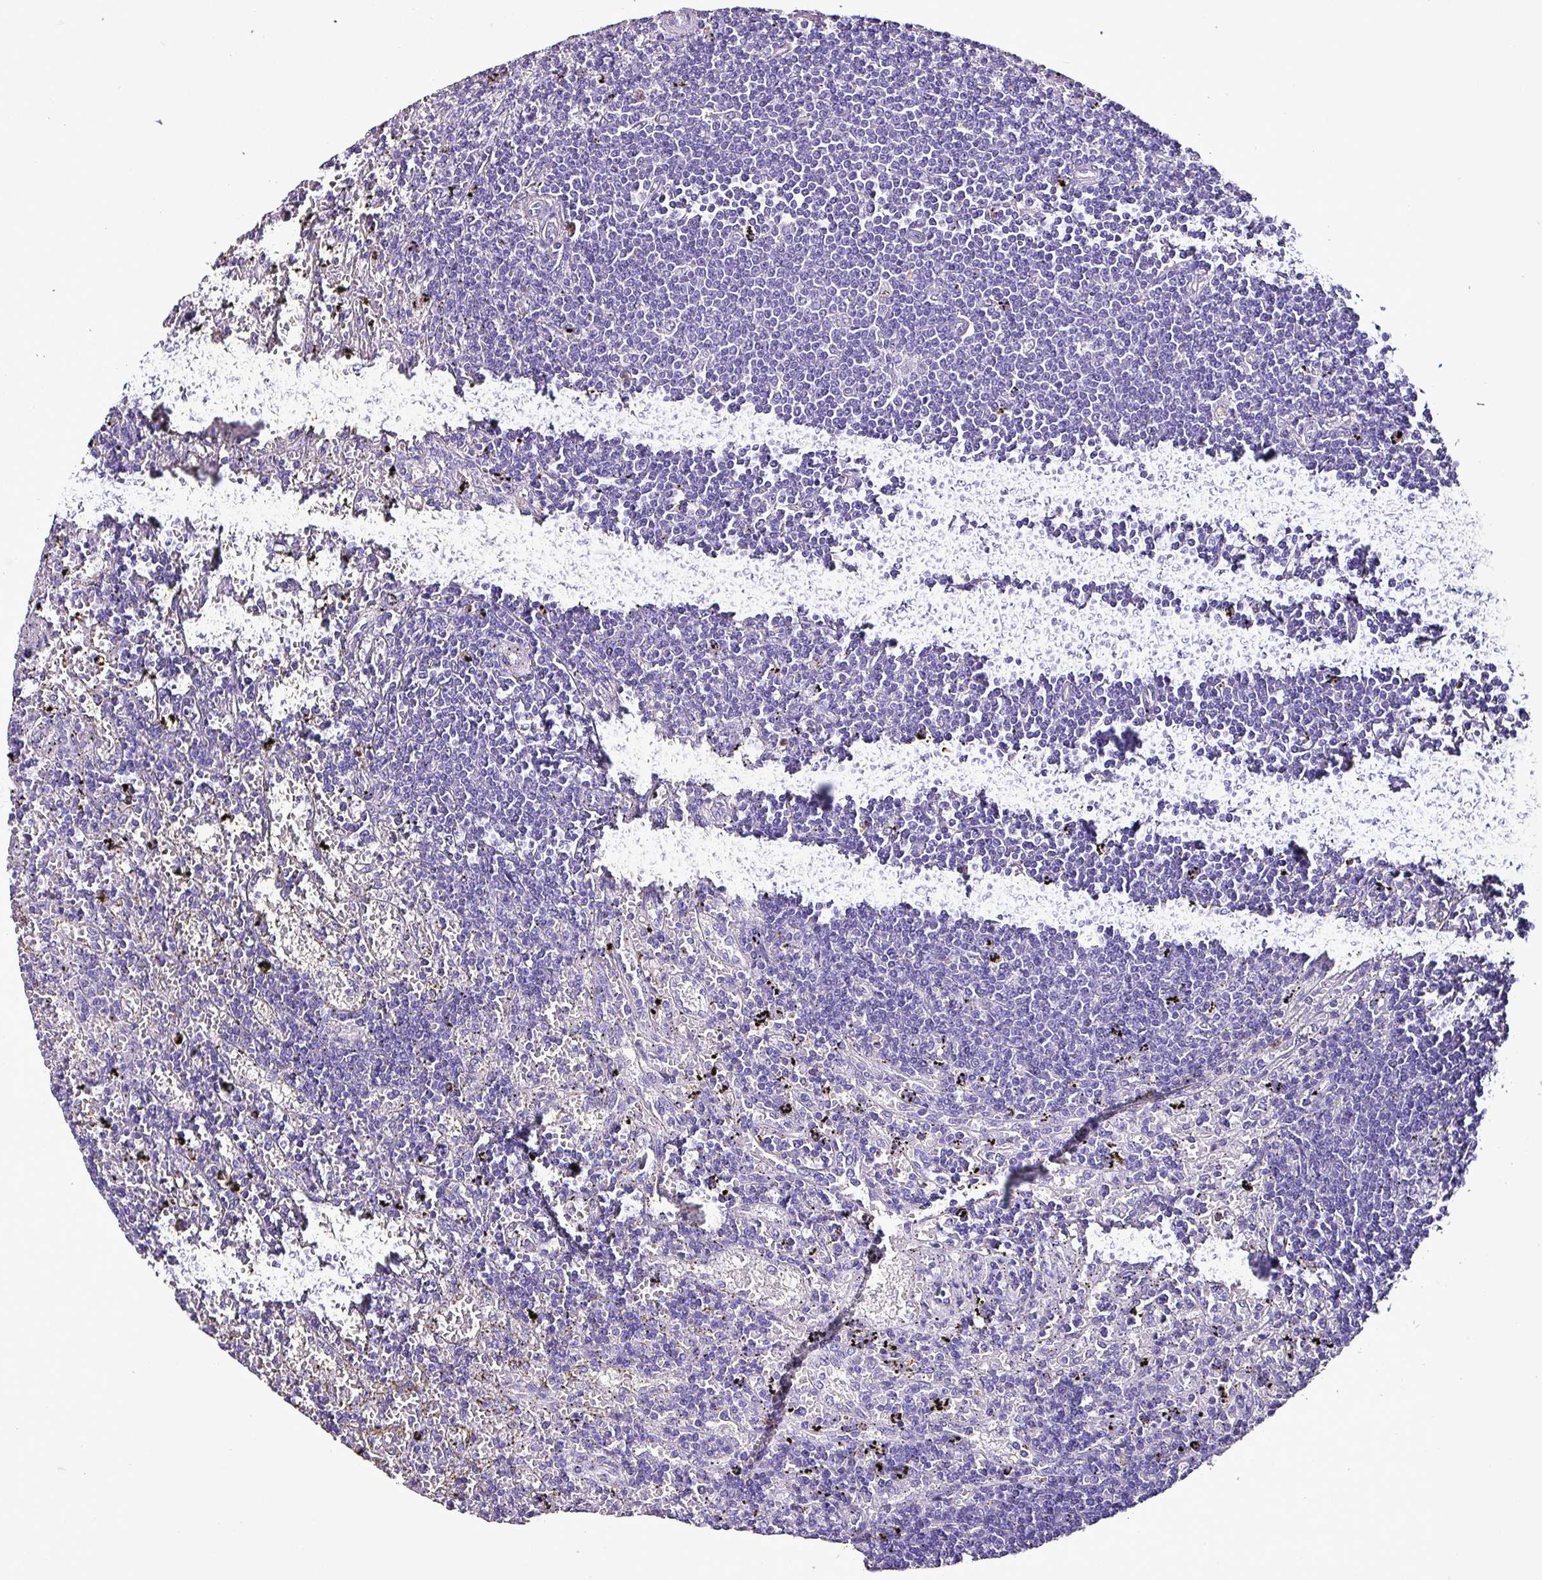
{"staining": {"intensity": "negative", "quantity": "none", "location": "none"}, "tissue": "lymphoma", "cell_type": "Tumor cells", "image_type": "cancer", "snomed": [{"axis": "morphology", "description": "Malignant lymphoma, non-Hodgkin's type, Low grade"}, {"axis": "topography", "description": "Spleen"}], "caption": "Immunohistochemistry image of human lymphoma stained for a protein (brown), which displays no positivity in tumor cells. (DAB (3,3'-diaminobenzidine) immunohistochemistry, high magnification).", "gene": "HP", "patient": {"sex": "male", "age": 76}}